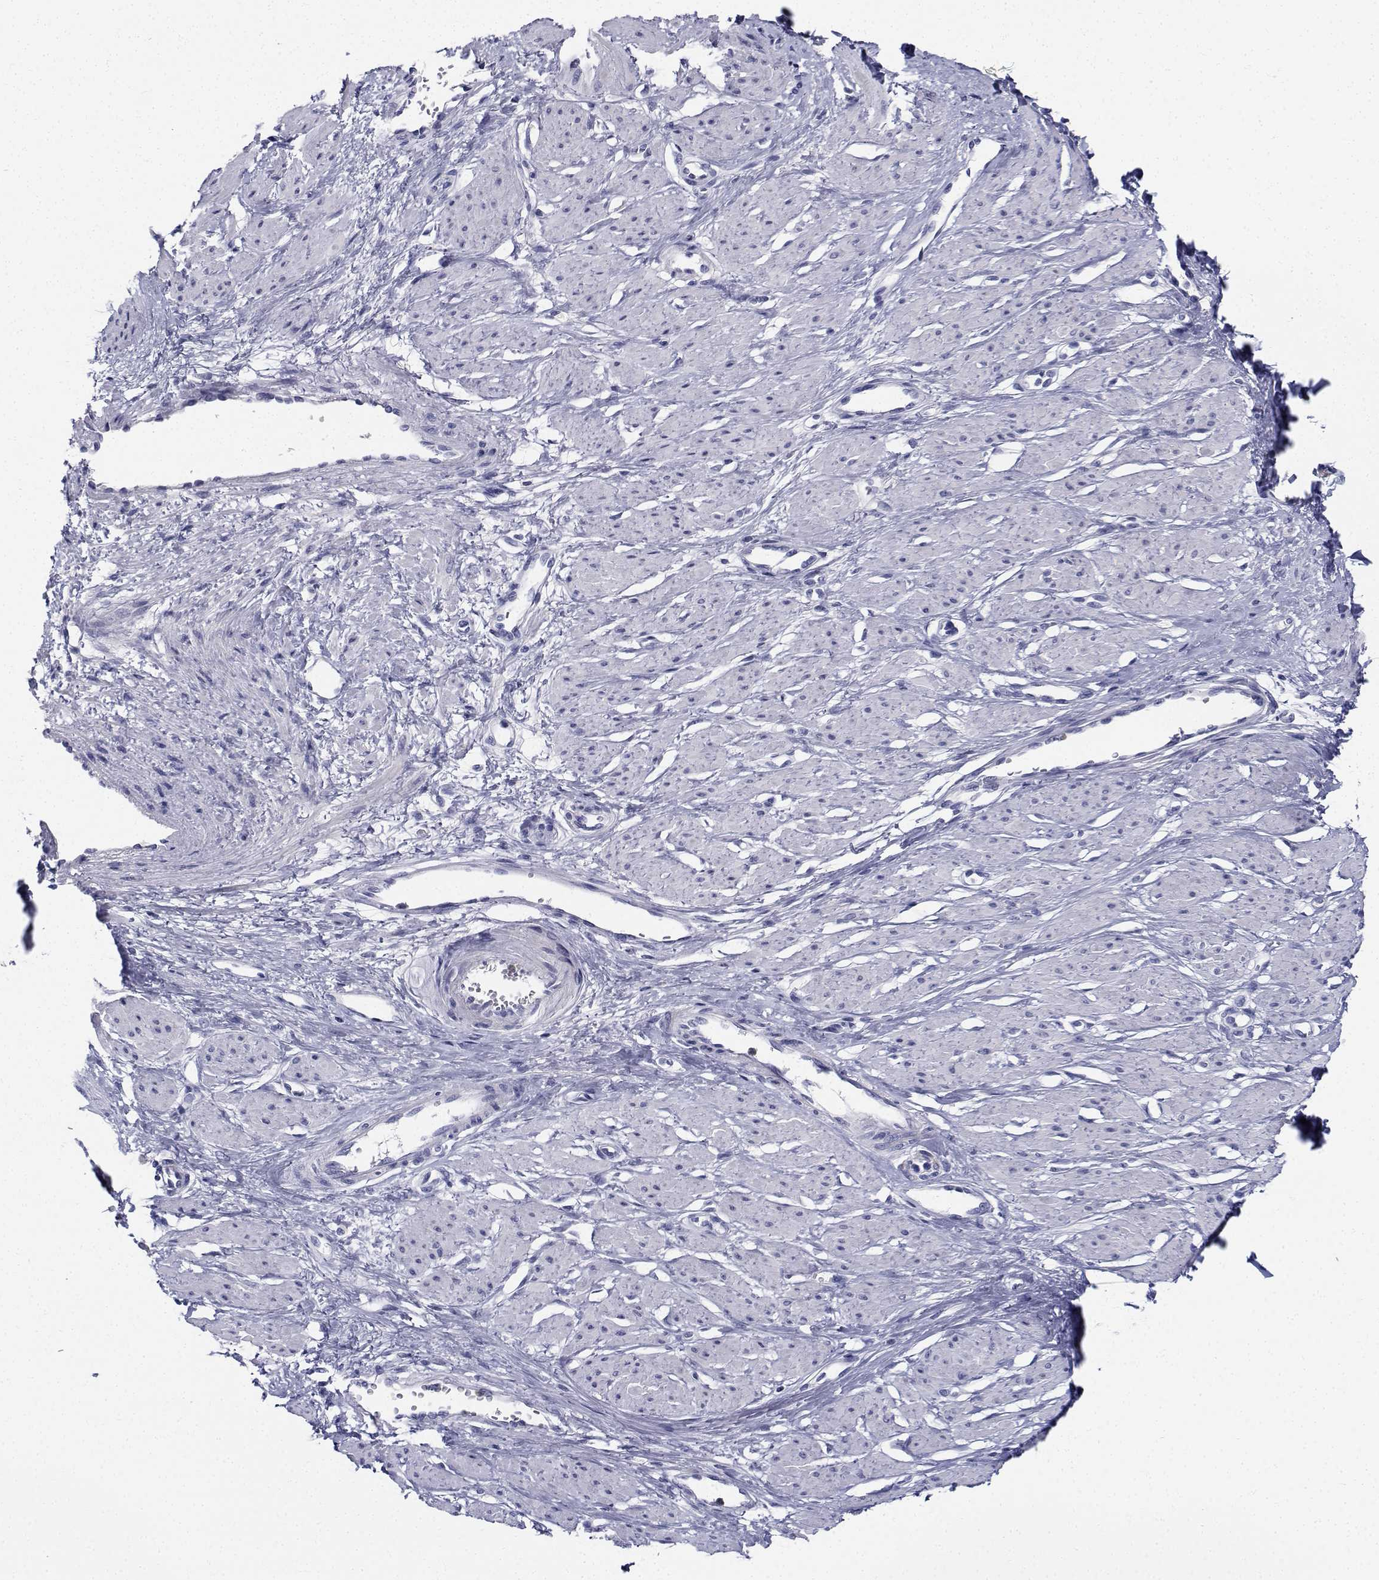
{"staining": {"intensity": "negative", "quantity": "none", "location": "none"}, "tissue": "smooth muscle", "cell_type": "Smooth muscle cells", "image_type": "normal", "snomed": [{"axis": "morphology", "description": "Normal tissue, NOS"}, {"axis": "topography", "description": "Smooth muscle"}, {"axis": "topography", "description": "Uterus"}], "caption": "Immunohistochemistry image of benign smooth muscle: smooth muscle stained with DAB (3,3'-diaminobenzidine) displays no significant protein expression in smooth muscle cells.", "gene": "PLXNA4", "patient": {"sex": "female", "age": 39}}